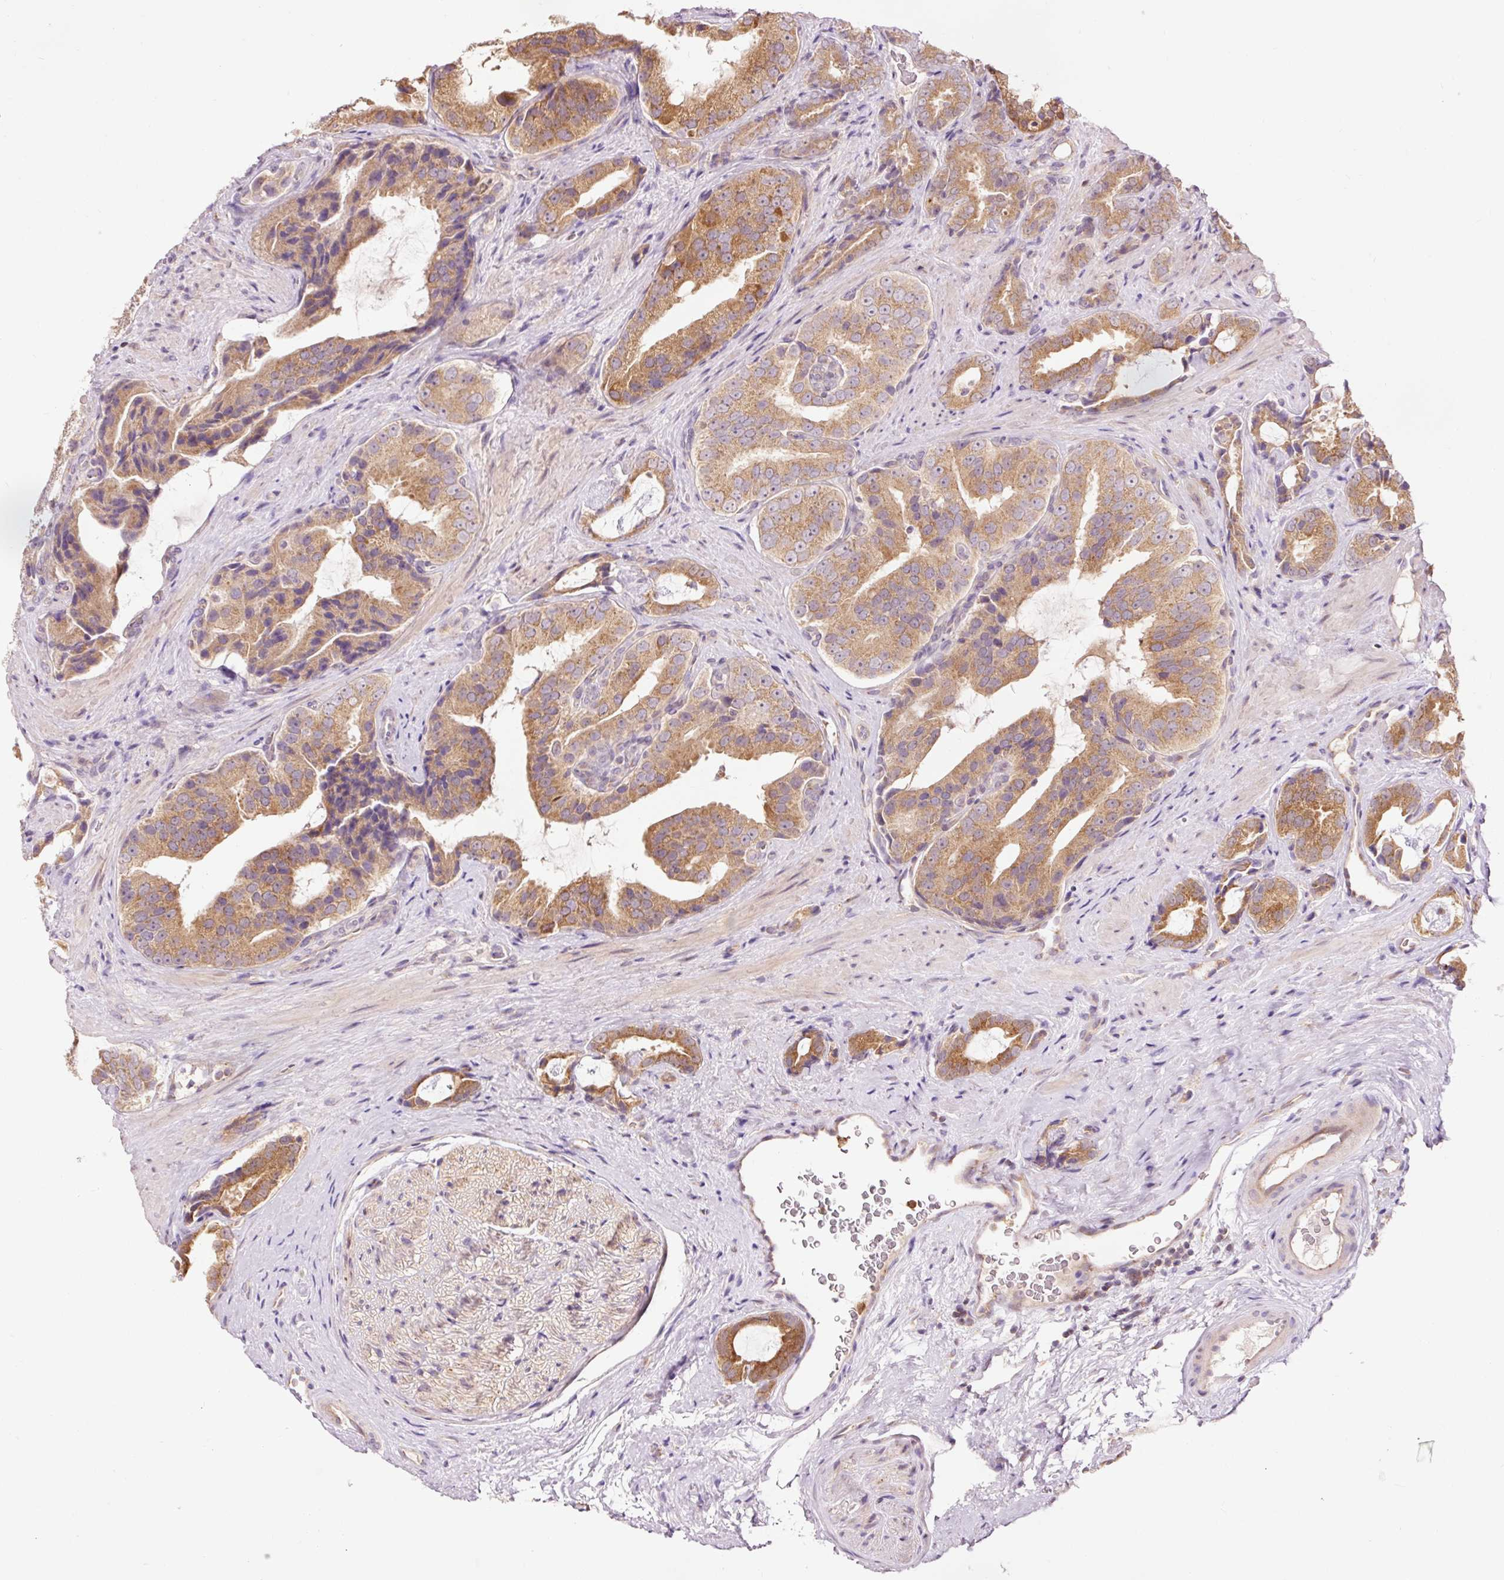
{"staining": {"intensity": "moderate", "quantity": ">75%", "location": "cytoplasmic/membranous"}, "tissue": "prostate cancer", "cell_type": "Tumor cells", "image_type": "cancer", "snomed": [{"axis": "morphology", "description": "Adenocarcinoma, High grade"}, {"axis": "topography", "description": "Prostate"}], "caption": "Prostate cancer stained with IHC exhibits moderate cytoplasmic/membranous positivity in approximately >75% of tumor cells. The staining was performed using DAB to visualize the protein expression in brown, while the nuclei were stained in blue with hematoxylin (Magnification: 20x).", "gene": "PRDX5", "patient": {"sex": "male", "age": 71}}